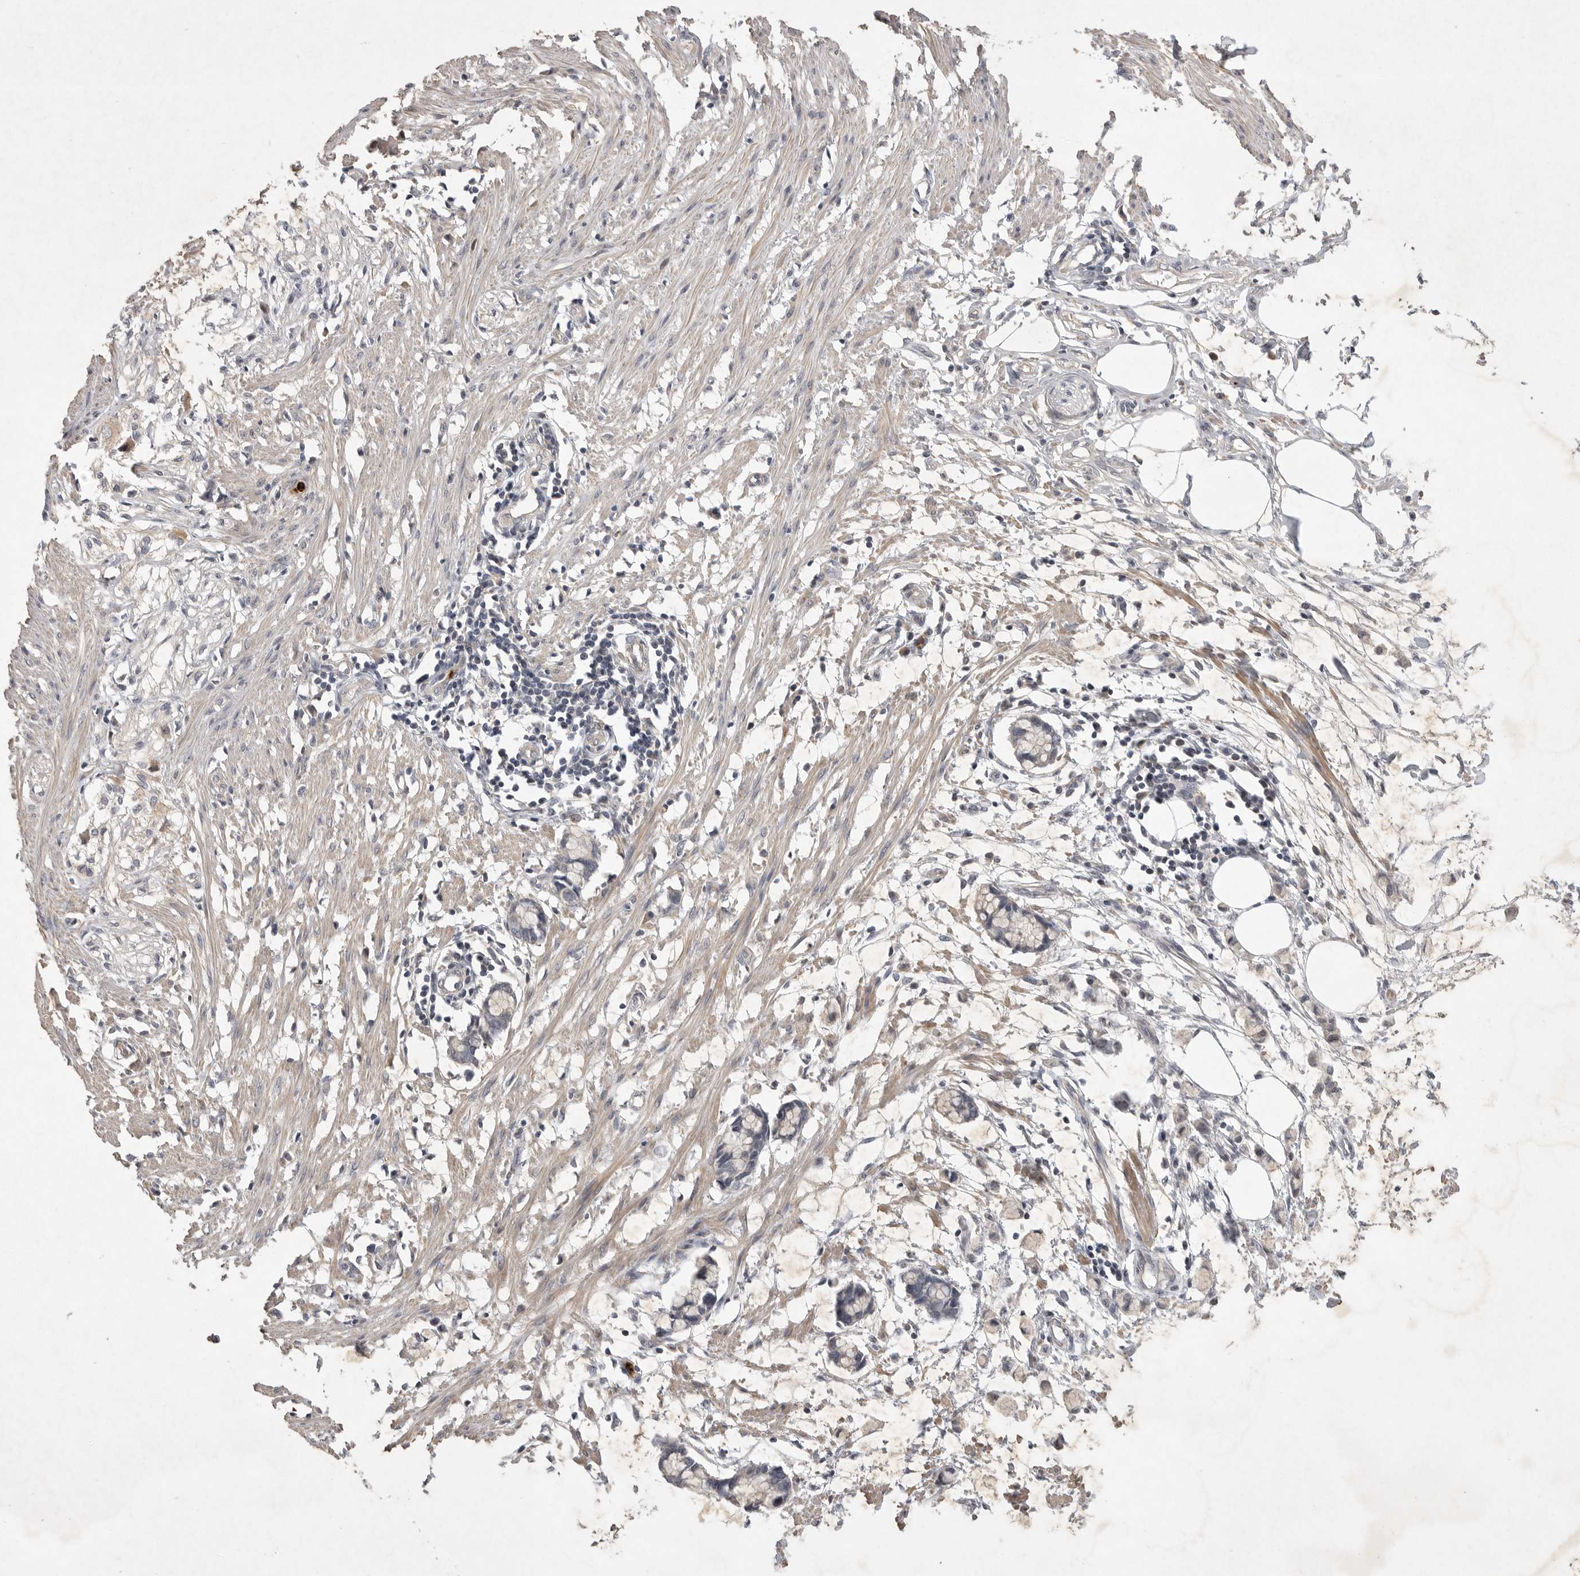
{"staining": {"intensity": "moderate", "quantity": "25%-75%", "location": "cytoplasmic/membranous"}, "tissue": "smooth muscle", "cell_type": "Smooth muscle cells", "image_type": "normal", "snomed": [{"axis": "morphology", "description": "Normal tissue, NOS"}, {"axis": "morphology", "description": "Adenocarcinoma, NOS"}, {"axis": "topography", "description": "Smooth muscle"}, {"axis": "topography", "description": "Colon"}], "caption": "This micrograph shows IHC staining of unremarkable smooth muscle, with medium moderate cytoplasmic/membranous staining in about 25%-75% of smooth muscle cells.", "gene": "UBE3D", "patient": {"sex": "male", "age": 14}}